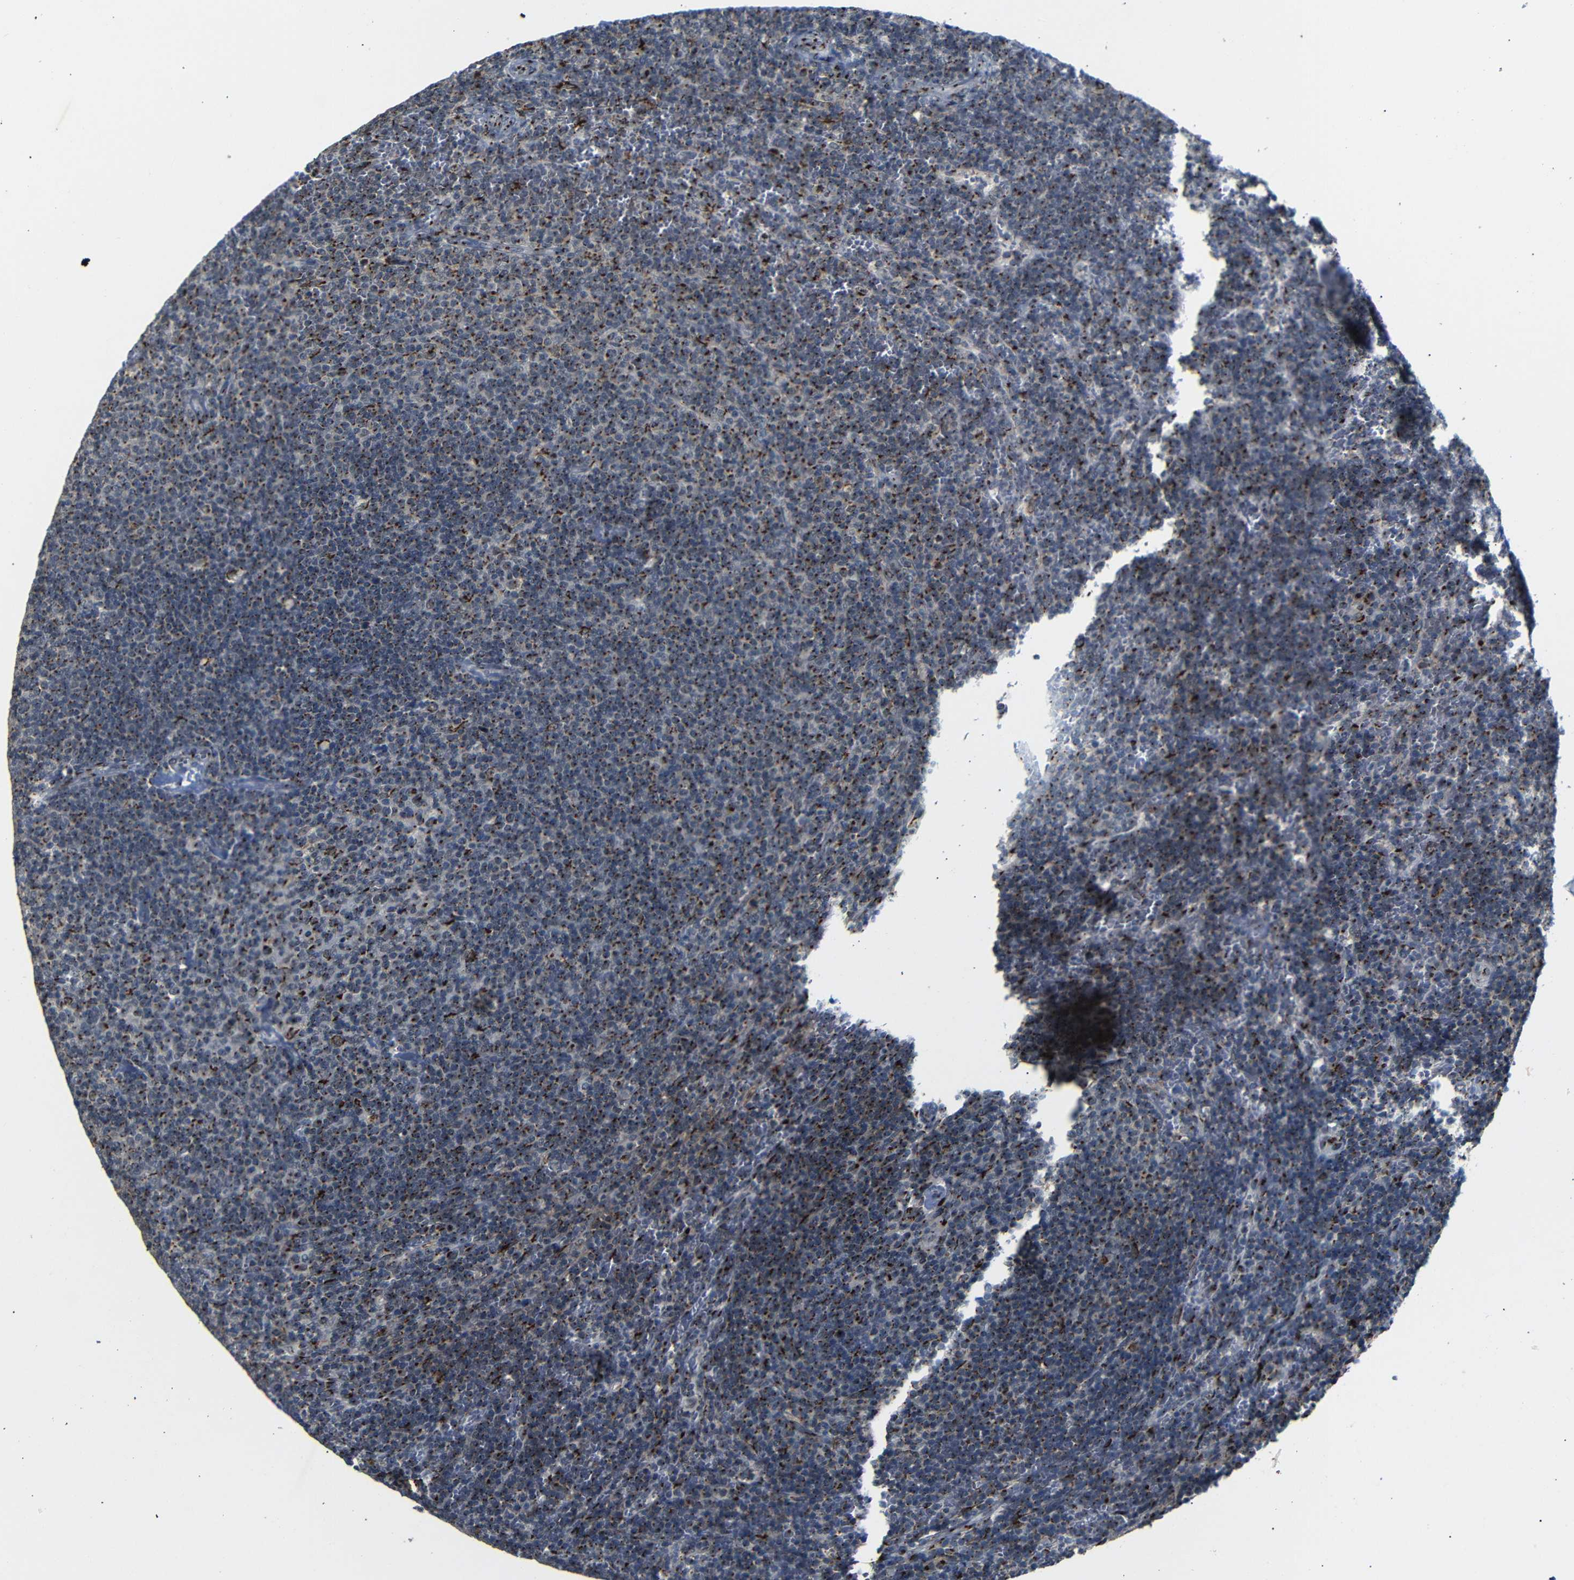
{"staining": {"intensity": "moderate", "quantity": ">75%", "location": "cytoplasmic/membranous"}, "tissue": "lymphoma", "cell_type": "Tumor cells", "image_type": "cancer", "snomed": [{"axis": "morphology", "description": "Malignant lymphoma, non-Hodgkin's type, Low grade"}, {"axis": "topography", "description": "Spleen"}], "caption": "Protein staining of low-grade malignant lymphoma, non-Hodgkin's type tissue shows moderate cytoplasmic/membranous positivity in about >75% of tumor cells.", "gene": "TGOLN2", "patient": {"sex": "female", "age": 50}}